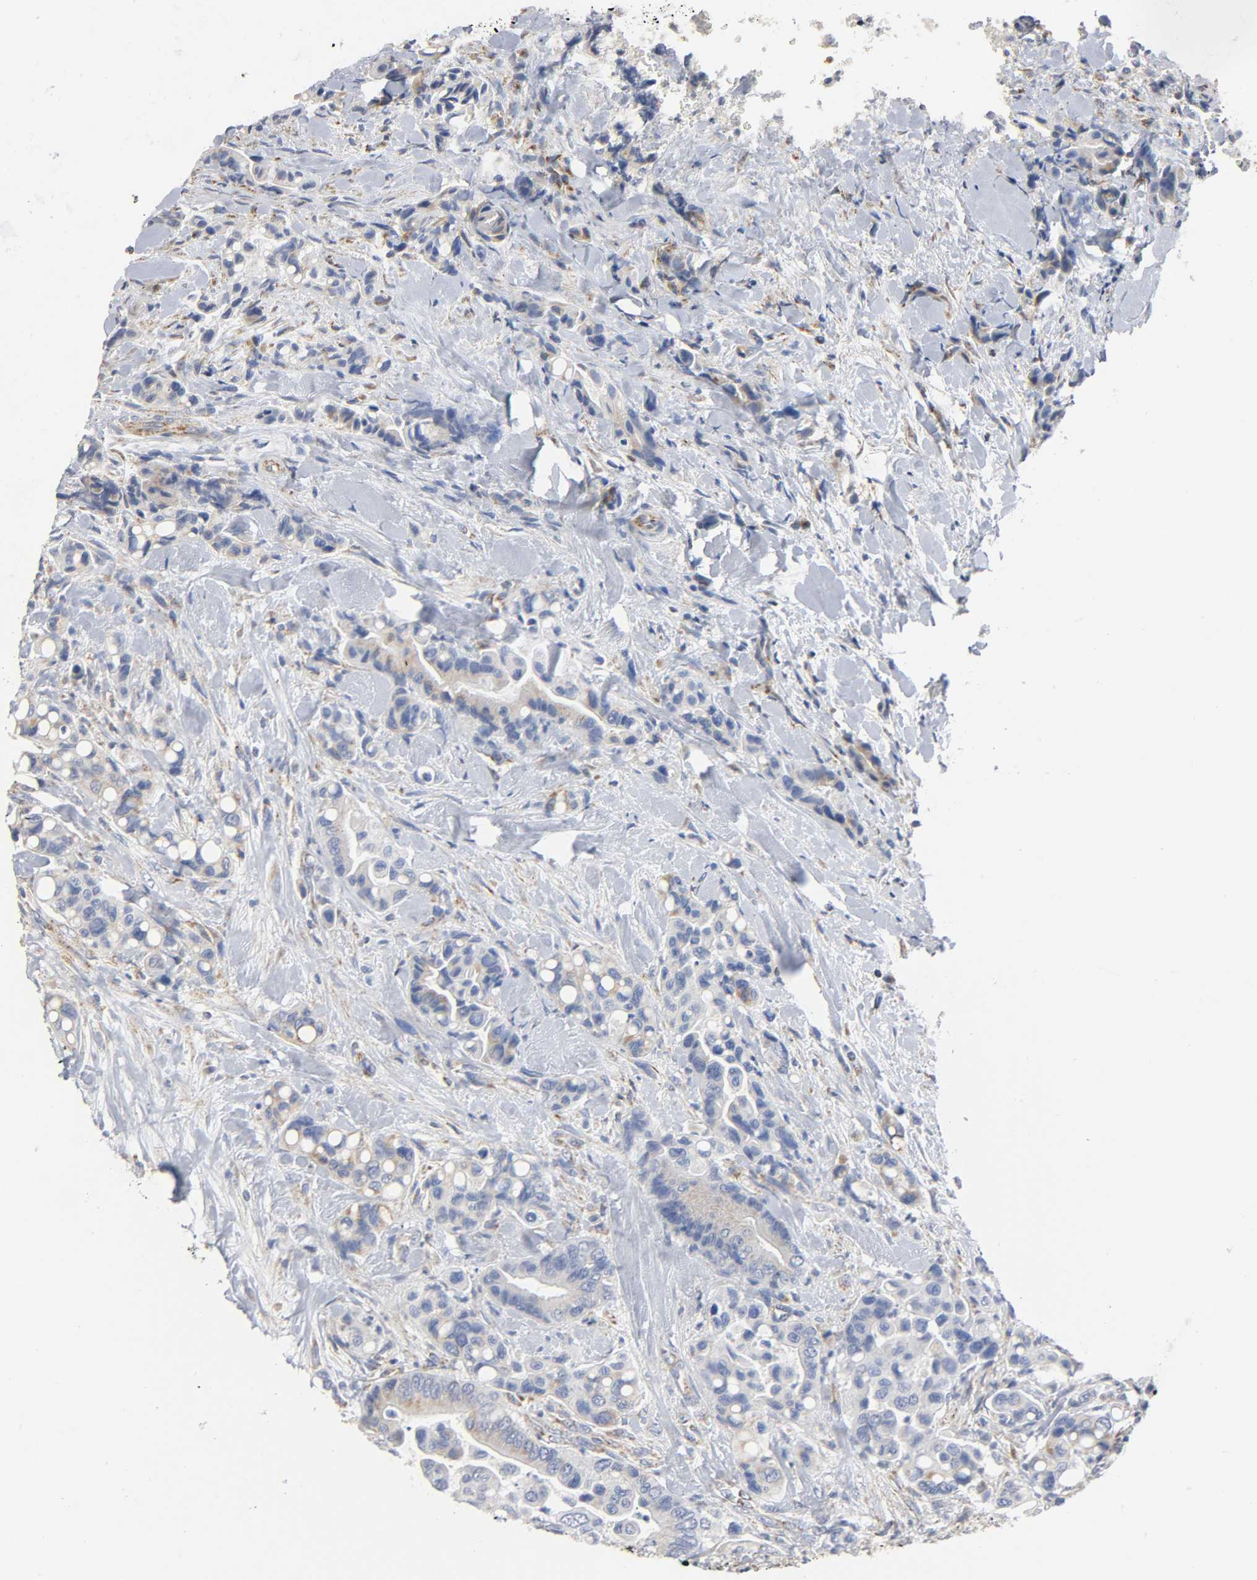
{"staining": {"intensity": "moderate", "quantity": "25%-75%", "location": "cytoplasmic/membranous"}, "tissue": "colorectal cancer", "cell_type": "Tumor cells", "image_type": "cancer", "snomed": [{"axis": "morphology", "description": "Normal tissue, NOS"}, {"axis": "morphology", "description": "Adenocarcinoma, NOS"}, {"axis": "topography", "description": "Colon"}], "caption": "This micrograph reveals immunohistochemistry staining of human colorectal cancer, with medium moderate cytoplasmic/membranous expression in approximately 25%-75% of tumor cells.", "gene": "BAK1", "patient": {"sex": "male", "age": 82}}